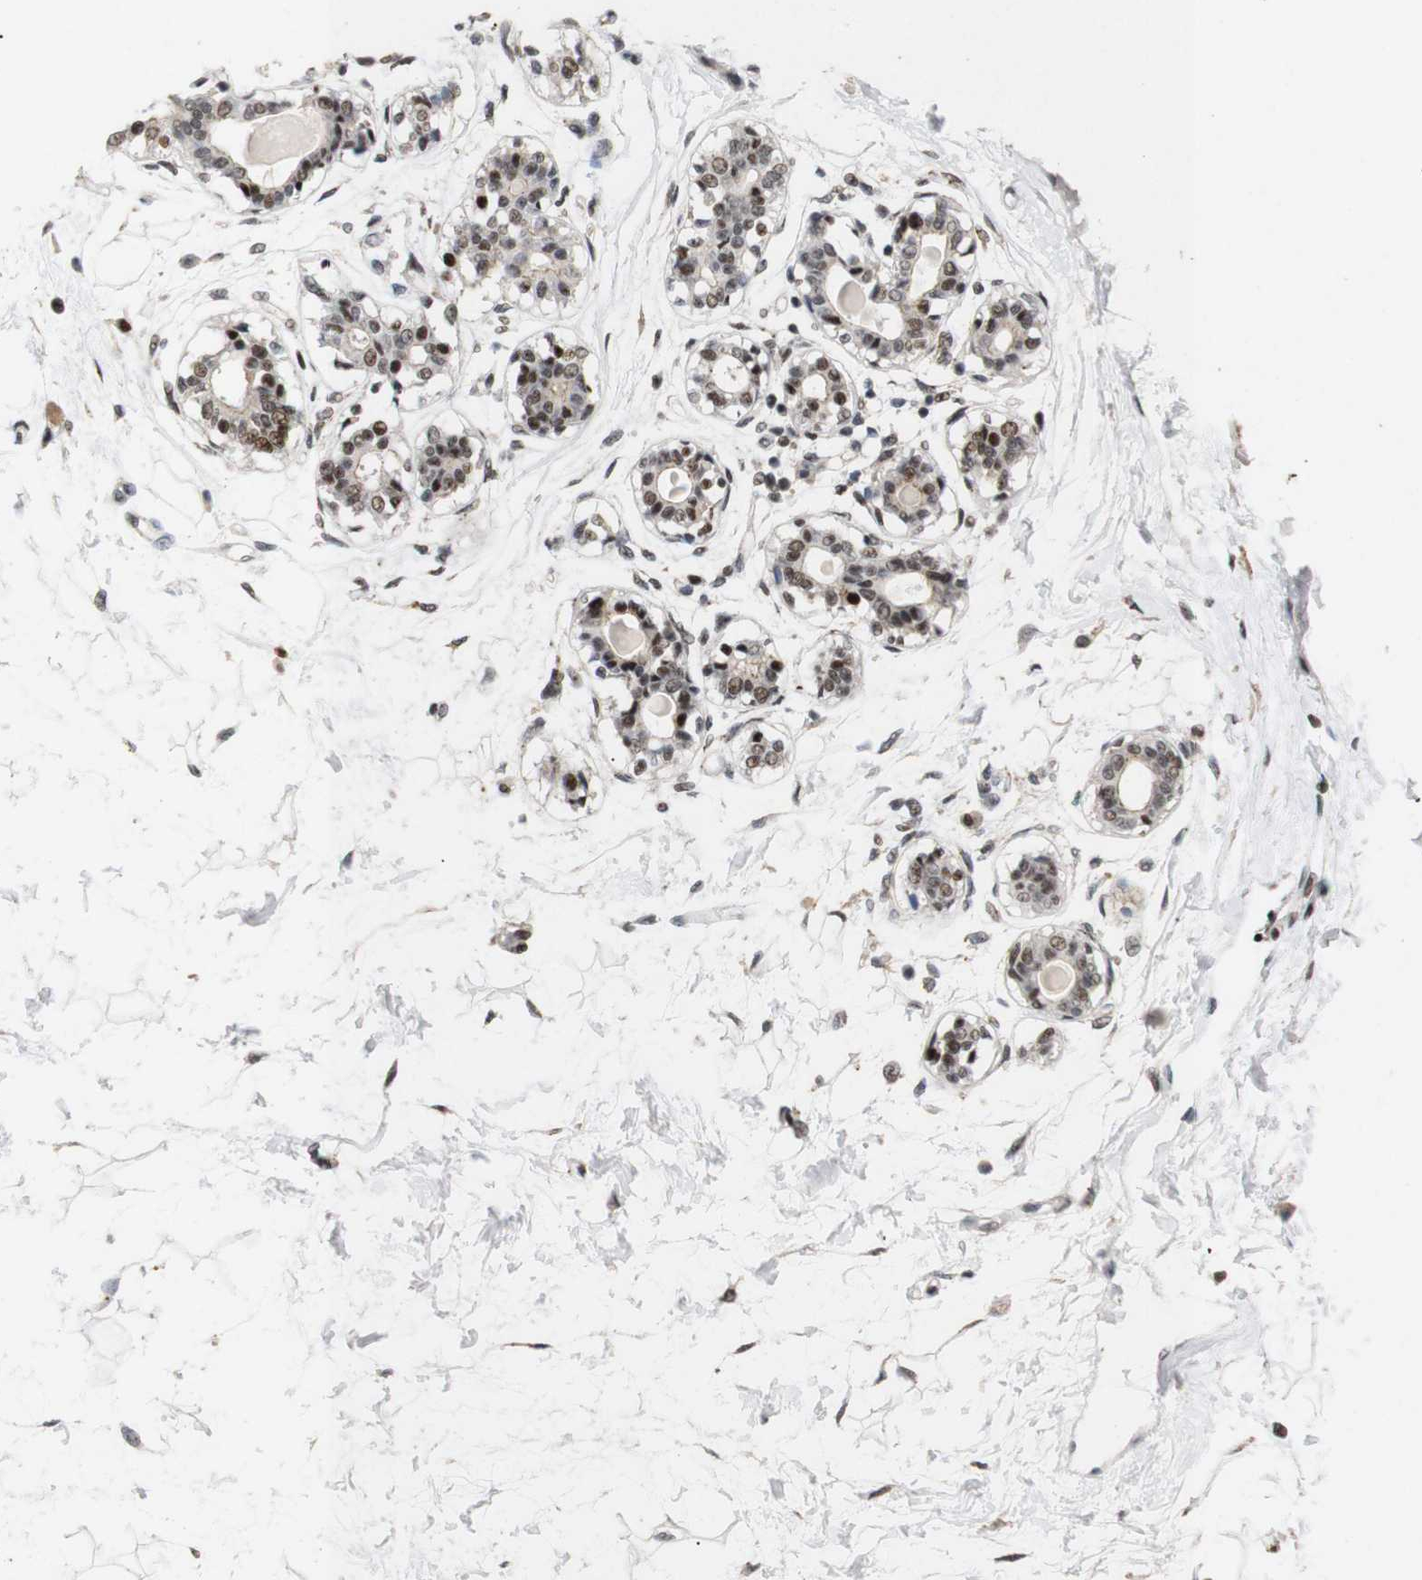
{"staining": {"intensity": "moderate", "quantity": "25%-75%", "location": "nuclear"}, "tissue": "breast", "cell_type": "Adipocytes", "image_type": "normal", "snomed": [{"axis": "morphology", "description": "Normal tissue, NOS"}, {"axis": "topography", "description": "Breast"}], "caption": "Protein staining demonstrates moderate nuclear staining in approximately 25%-75% of adipocytes in normal breast.", "gene": "PYM1", "patient": {"sex": "female", "age": 45}}